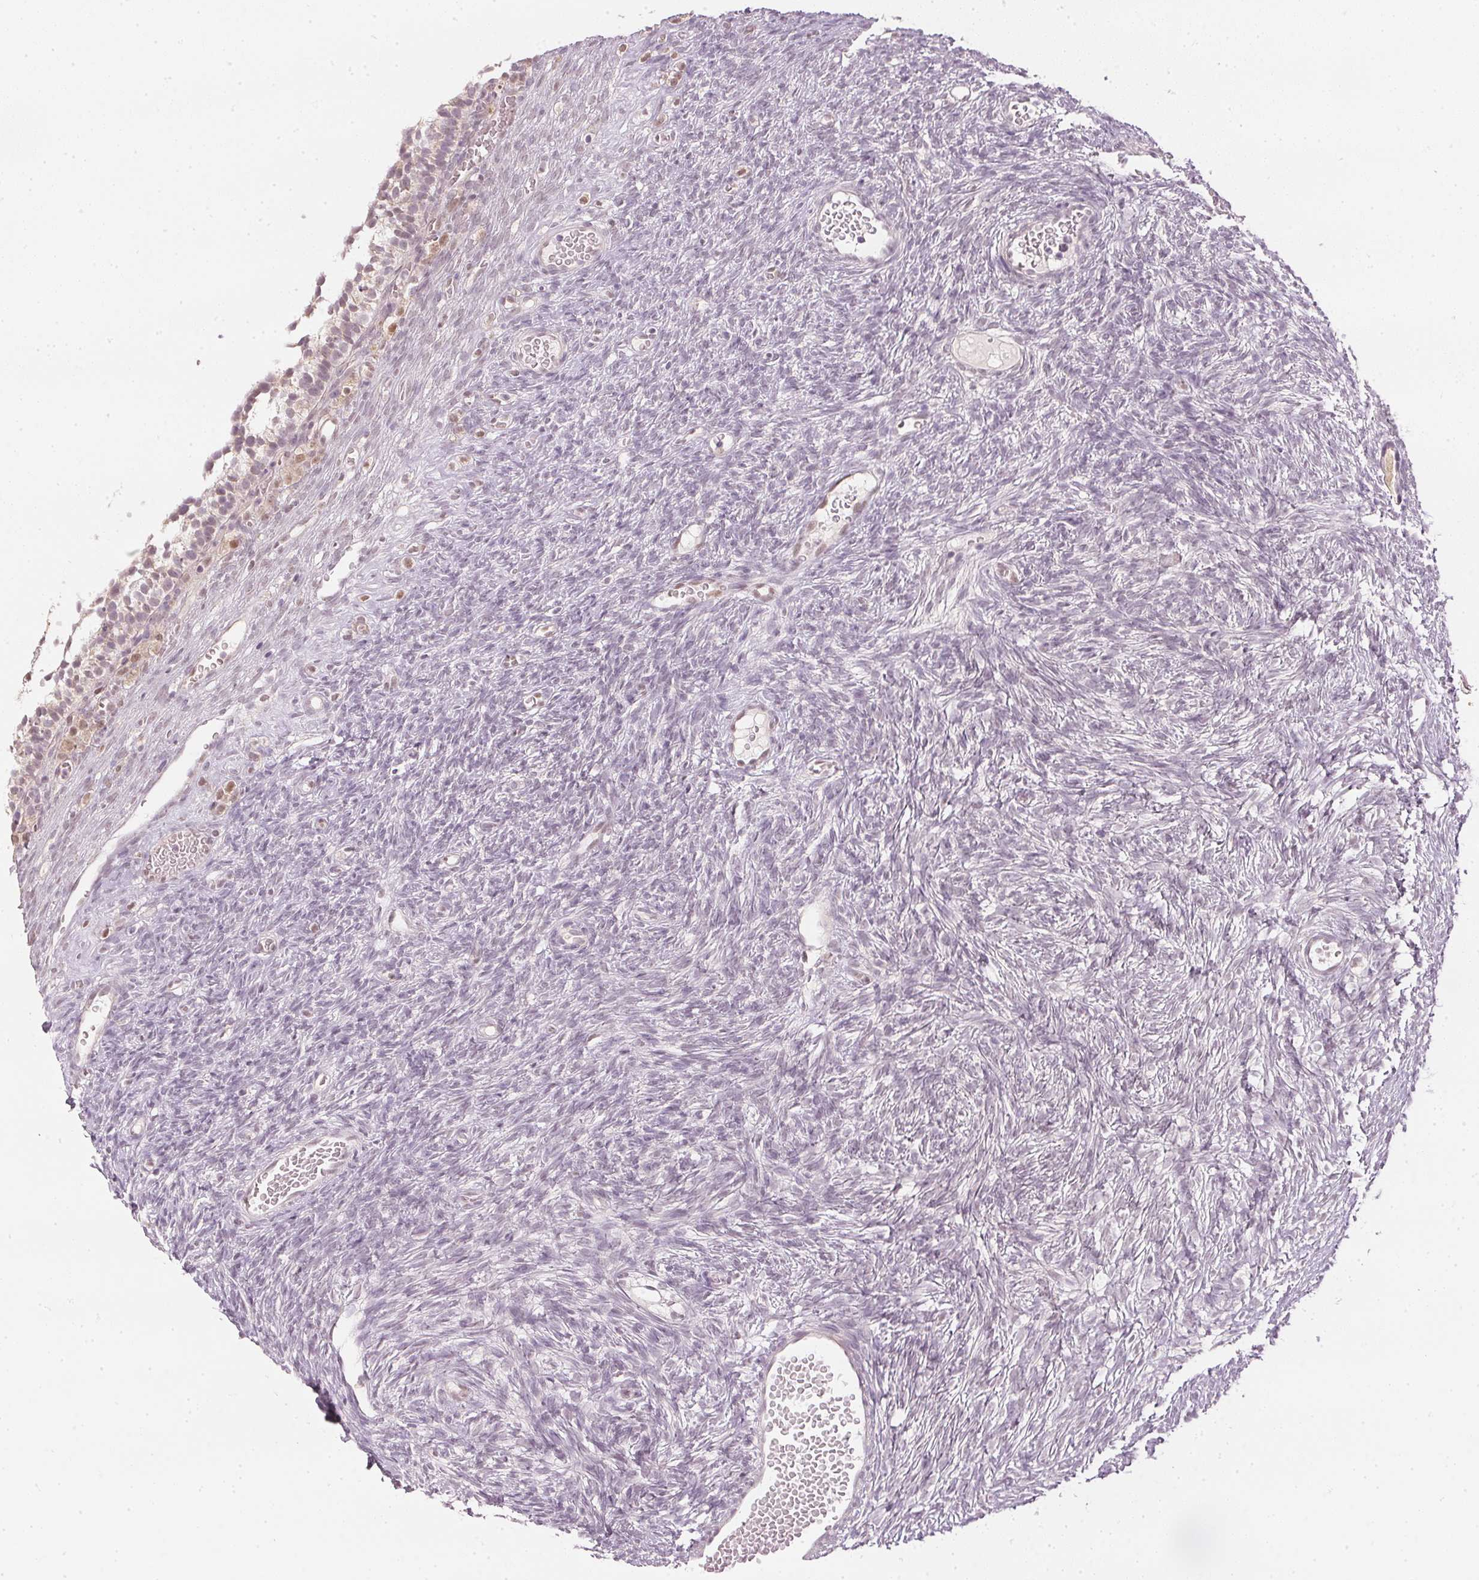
{"staining": {"intensity": "negative", "quantity": "none", "location": "none"}, "tissue": "ovary", "cell_type": "Ovarian stroma cells", "image_type": "normal", "snomed": [{"axis": "morphology", "description": "Normal tissue, NOS"}, {"axis": "topography", "description": "Ovary"}], "caption": "Ovary stained for a protein using immunohistochemistry demonstrates no positivity ovarian stroma cells.", "gene": "ENSG00000267001", "patient": {"sex": "female", "age": 34}}